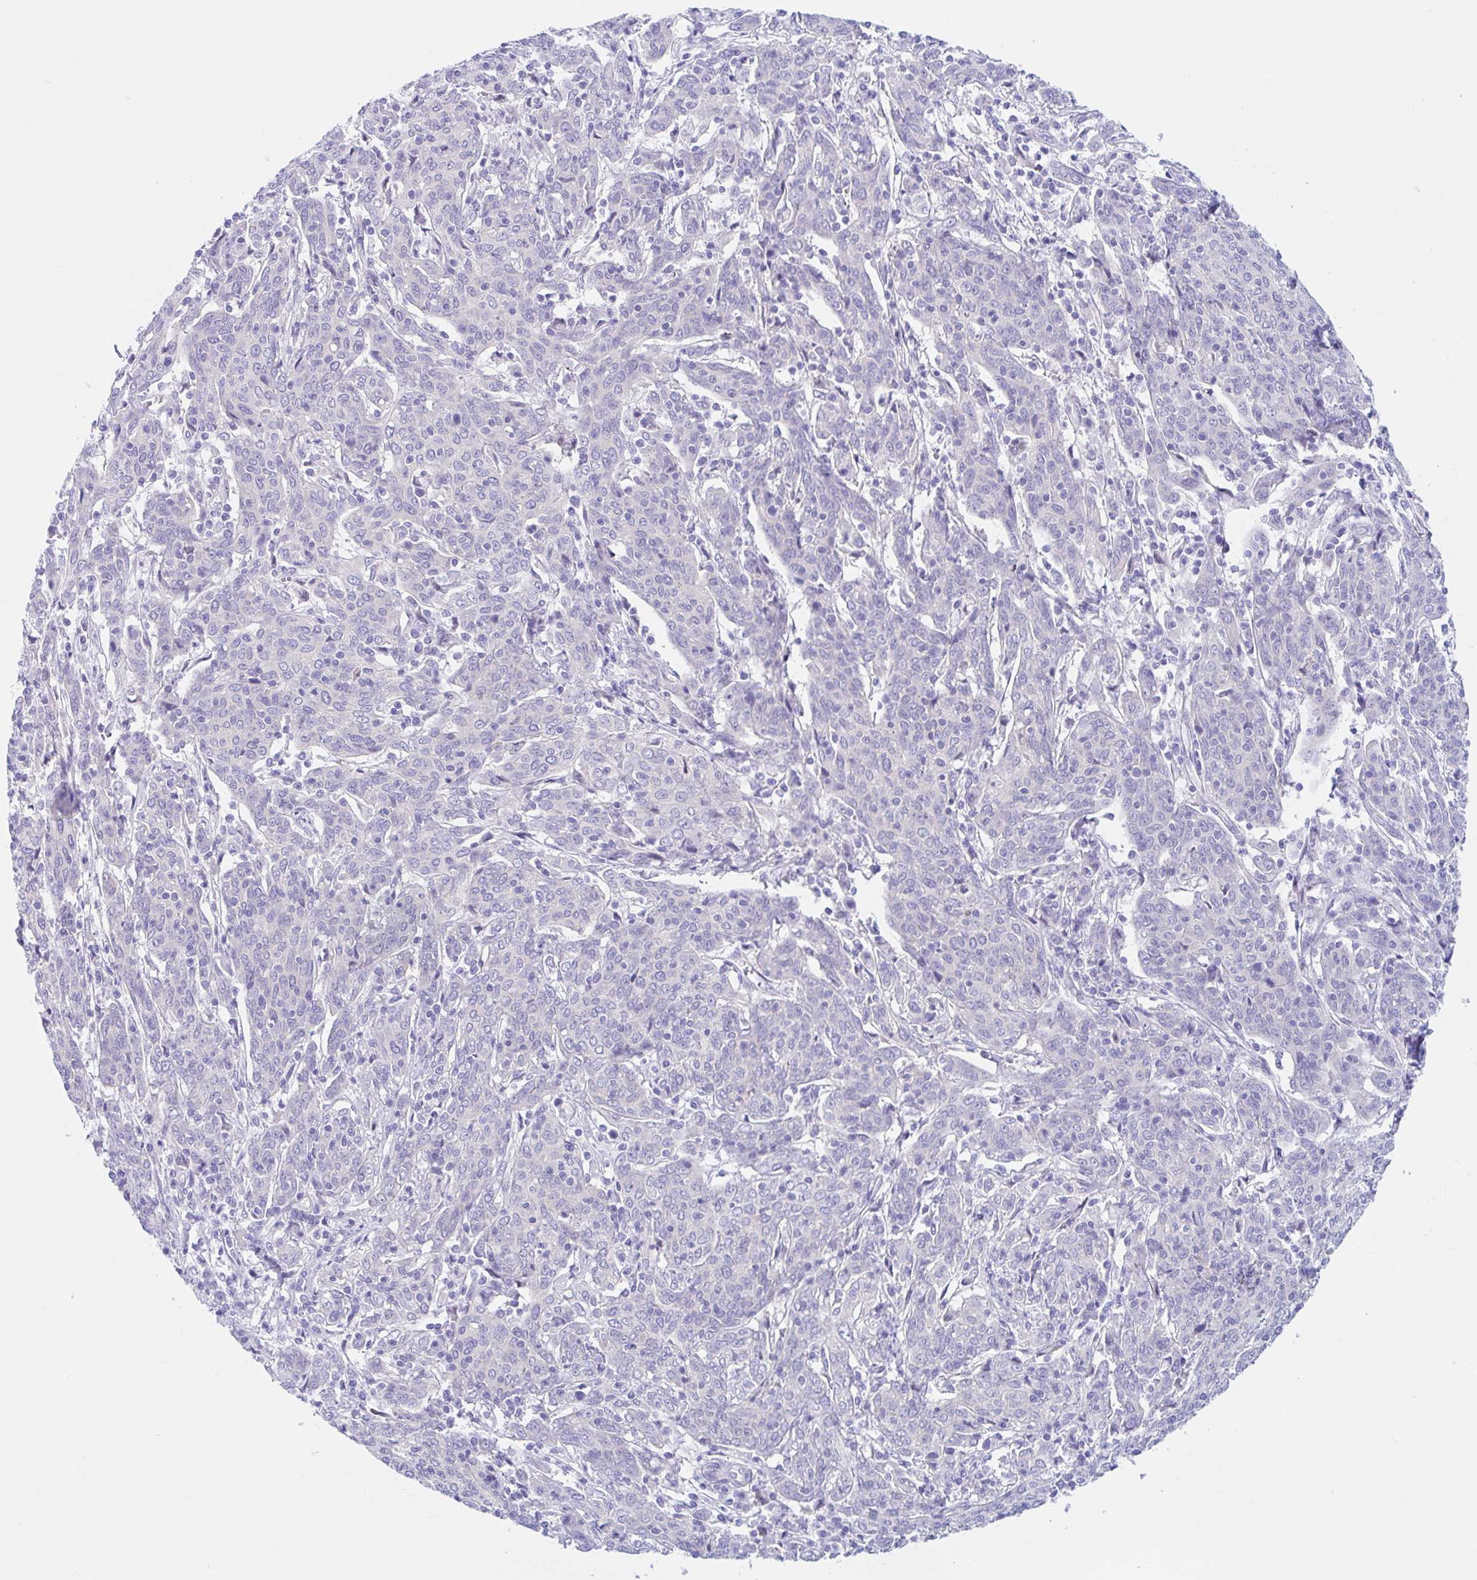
{"staining": {"intensity": "negative", "quantity": "none", "location": "none"}, "tissue": "cervical cancer", "cell_type": "Tumor cells", "image_type": "cancer", "snomed": [{"axis": "morphology", "description": "Squamous cell carcinoma, NOS"}, {"axis": "topography", "description": "Cervix"}], "caption": "Human cervical cancer stained for a protein using immunohistochemistry displays no positivity in tumor cells.", "gene": "OR6N2", "patient": {"sex": "female", "age": 67}}